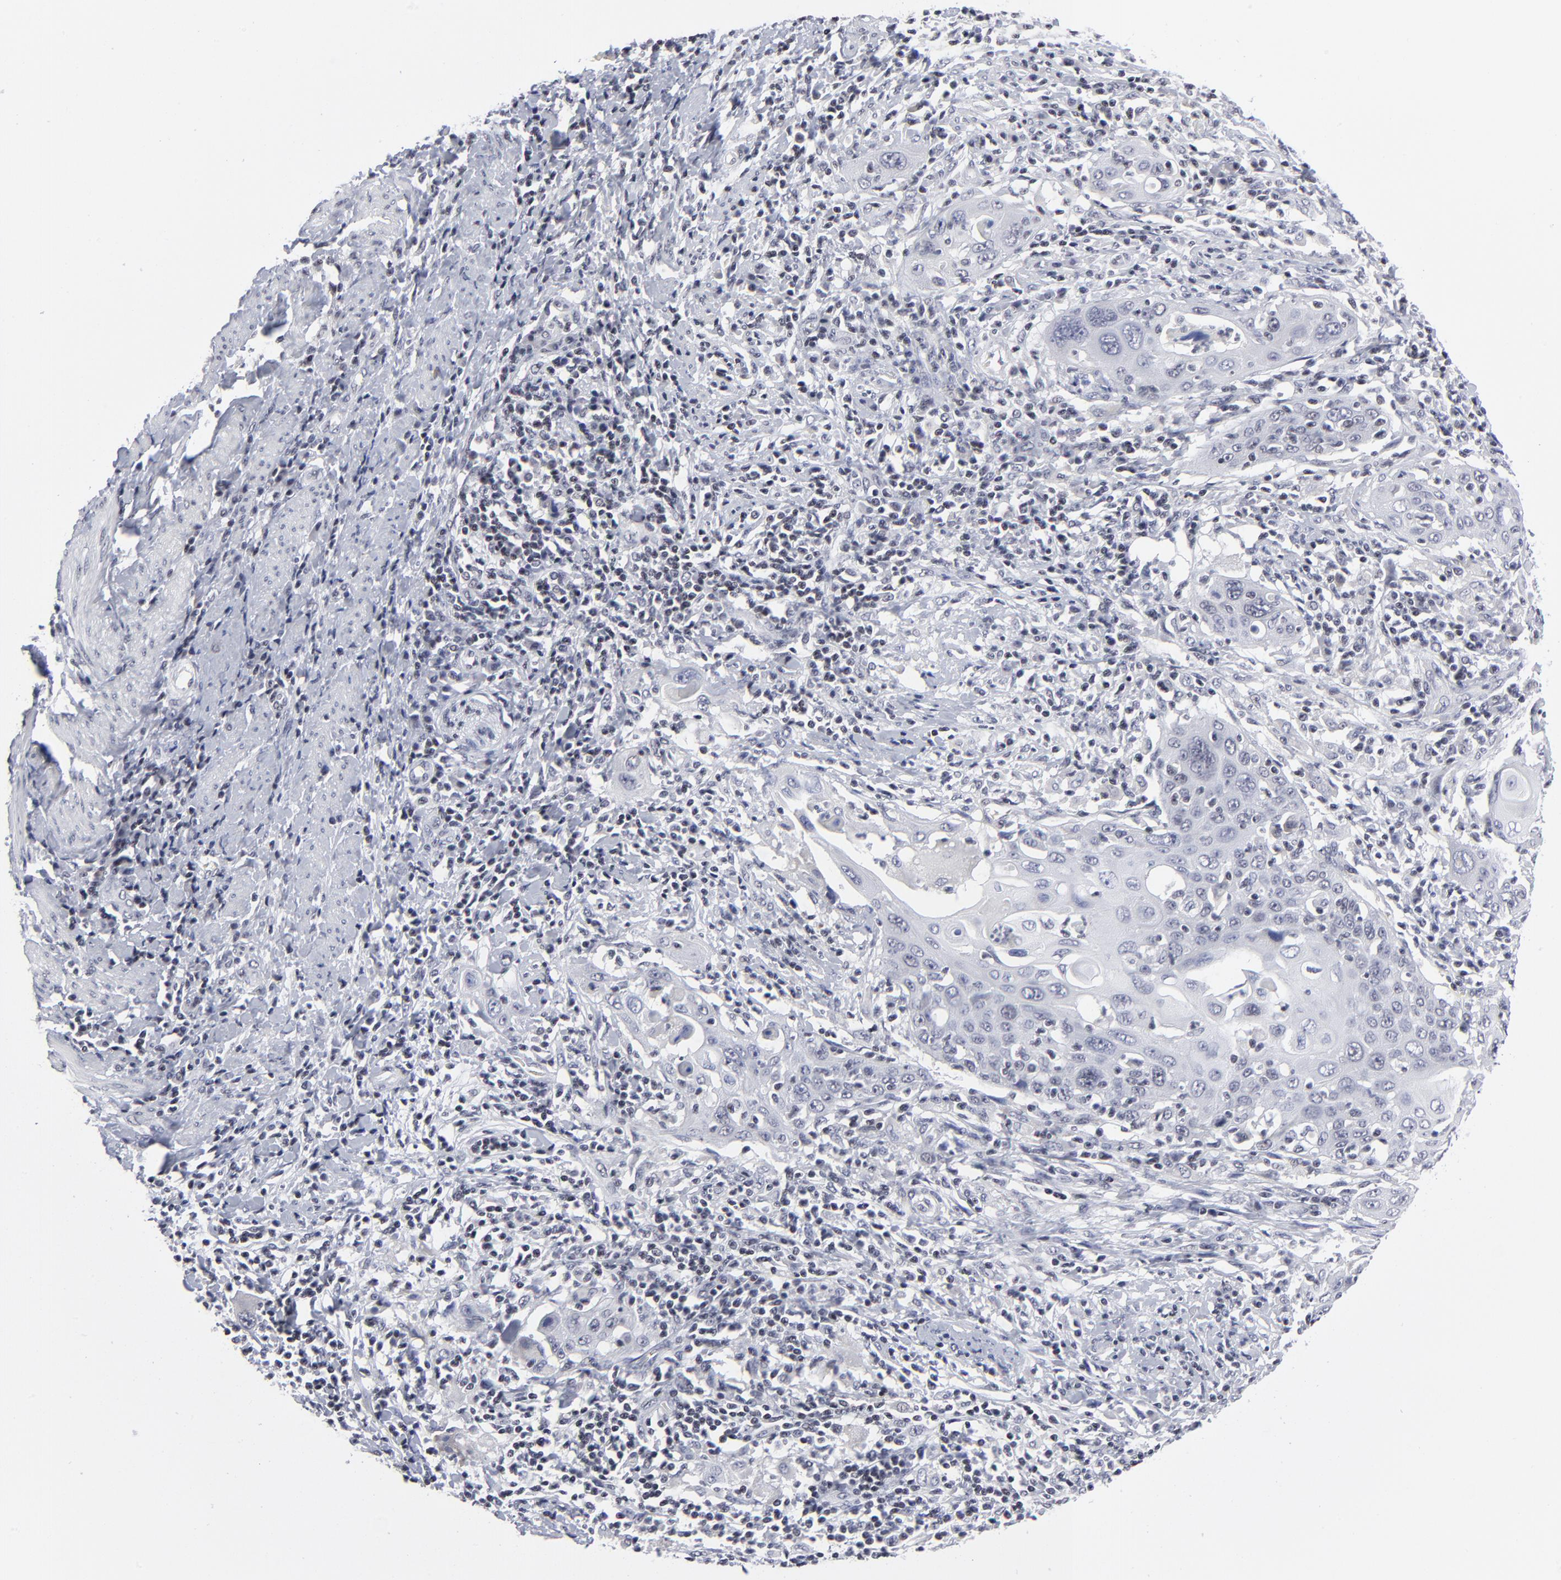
{"staining": {"intensity": "negative", "quantity": "none", "location": "none"}, "tissue": "cervical cancer", "cell_type": "Tumor cells", "image_type": "cancer", "snomed": [{"axis": "morphology", "description": "Squamous cell carcinoma, NOS"}, {"axis": "topography", "description": "Cervix"}], "caption": "Protein analysis of squamous cell carcinoma (cervical) exhibits no significant positivity in tumor cells.", "gene": "SP2", "patient": {"sex": "female", "age": 54}}